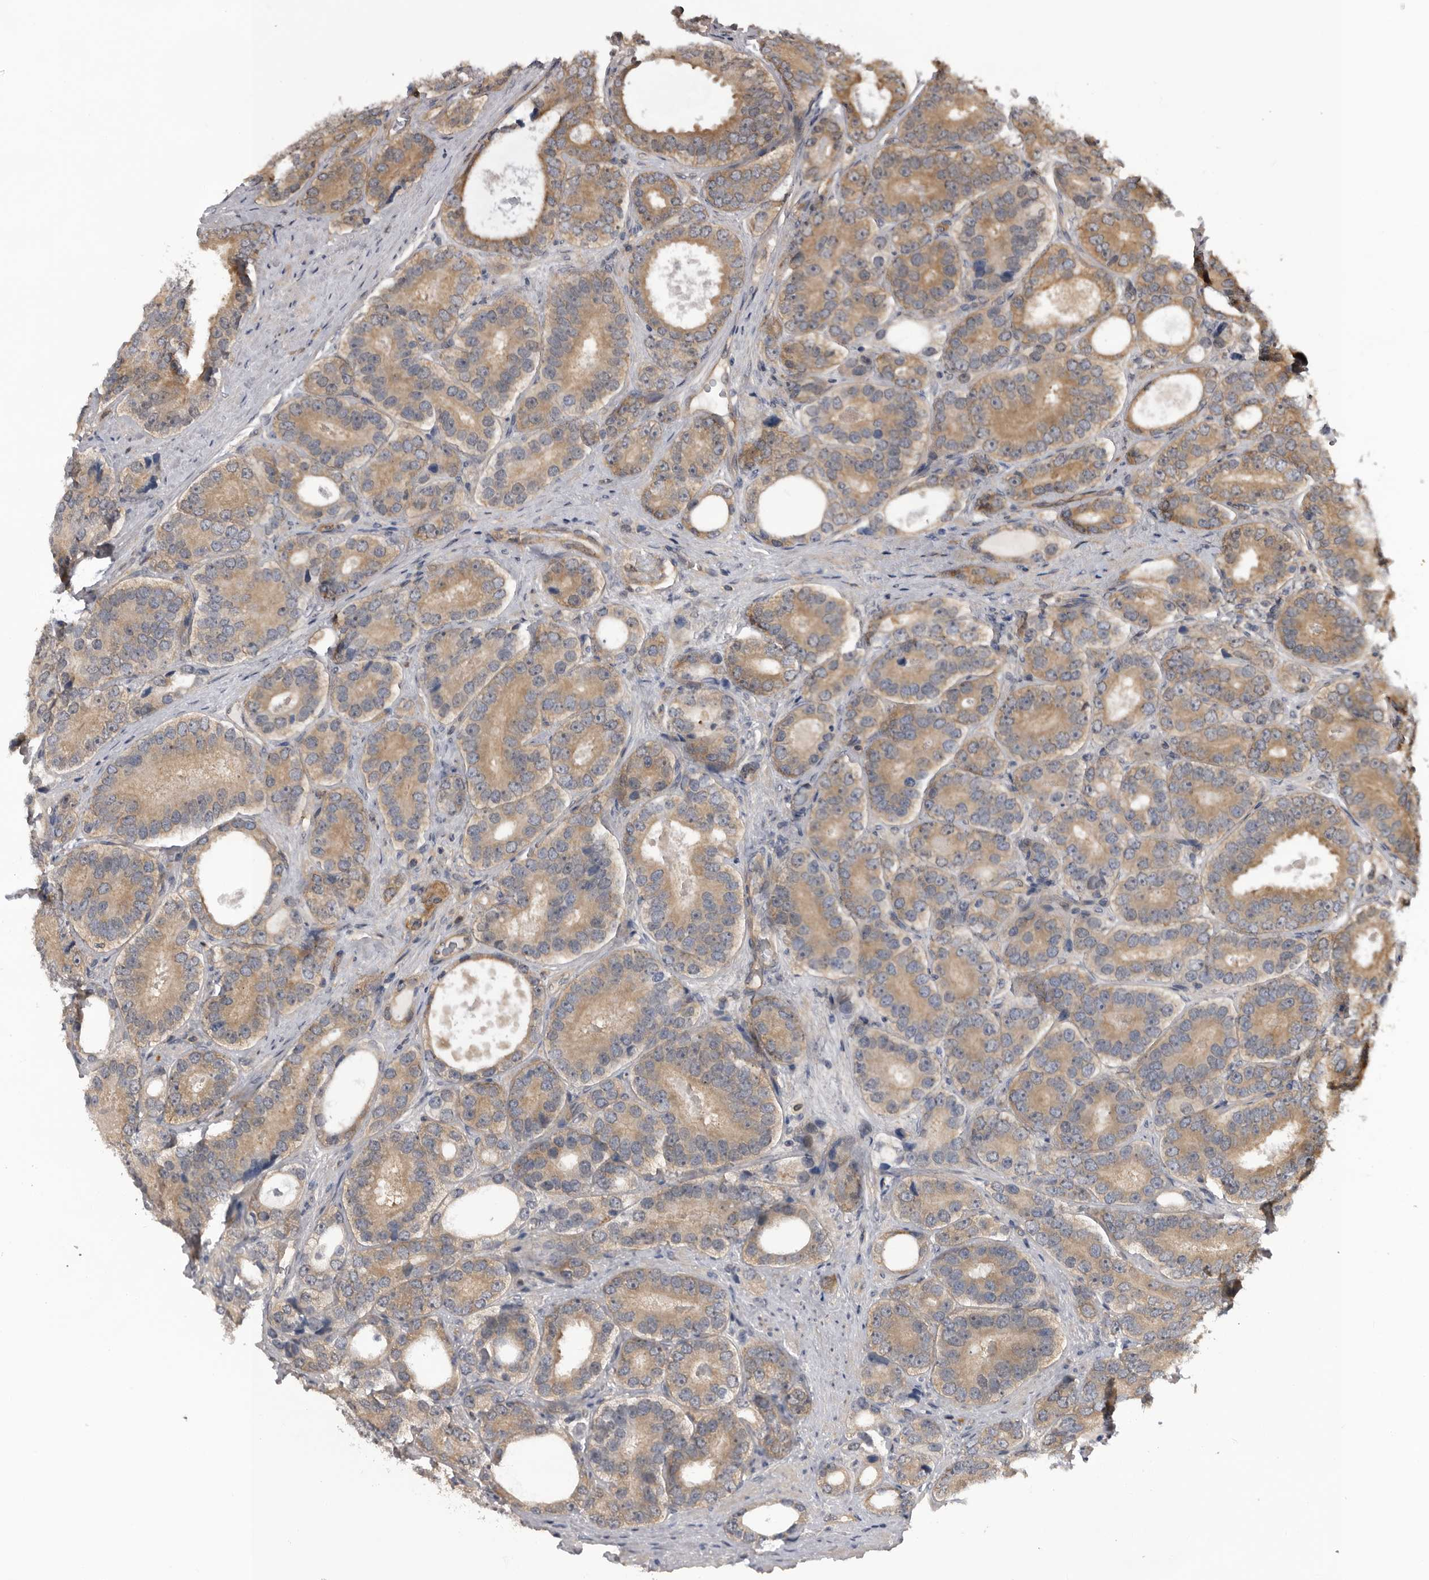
{"staining": {"intensity": "moderate", "quantity": ">75%", "location": "cytoplasmic/membranous"}, "tissue": "prostate cancer", "cell_type": "Tumor cells", "image_type": "cancer", "snomed": [{"axis": "morphology", "description": "Adenocarcinoma, High grade"}, {"axis": "topography", "description": "Prostate"}], "caption": "This histopathology image reveals immunohistochemistry (IHC) staining of human prostate cancer, with medium moderate cytoplasmic/membranous staining in approximately >75% of tumor cells.", "gene": "RAB3GAP2", "patient": {"sex": "male", "age": 56}}